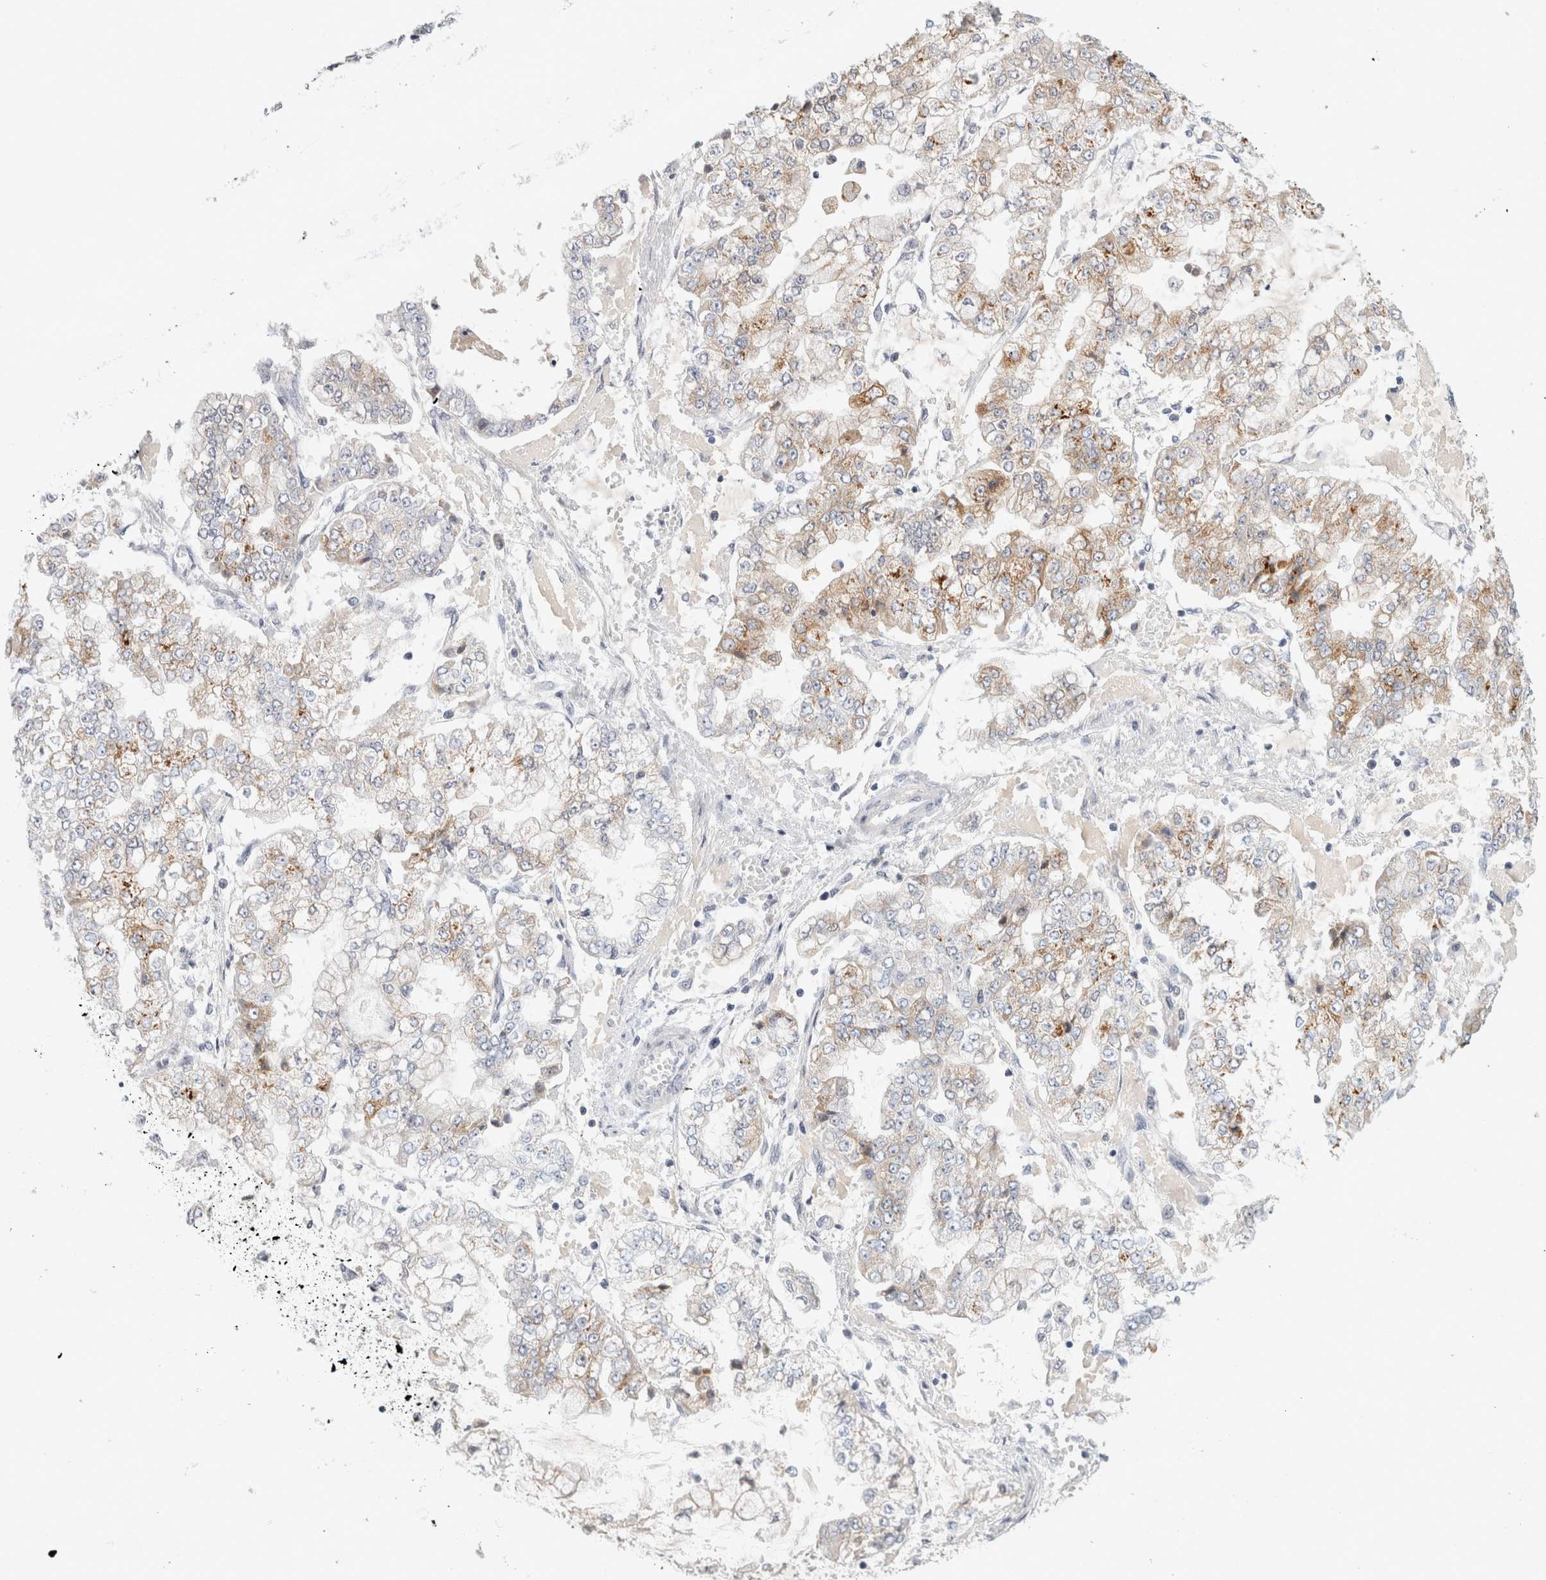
{"staining": {"intensity": "weak", "quantity": "25%-75%", "location": "cytoplasmic/membranous"}, "tissue": "stomach cancer", "cell_type": "Tumor cells", "image_type": "cancer", "snomed": [{"axis": "morphology", "description": "Adenocarcinoma, NOS"}, {"axis": "topography", "description": "Stomach"}], "caption": "Immunohistochemistry photomicrograph of stomach cancer stained for a protein (brown), which reveals low levels of weak cytoplasmic/membranous staining in about 25%-75% of tumor cells.", "gene": "STK31", "patient": {"sex": "male", "age": 76}}